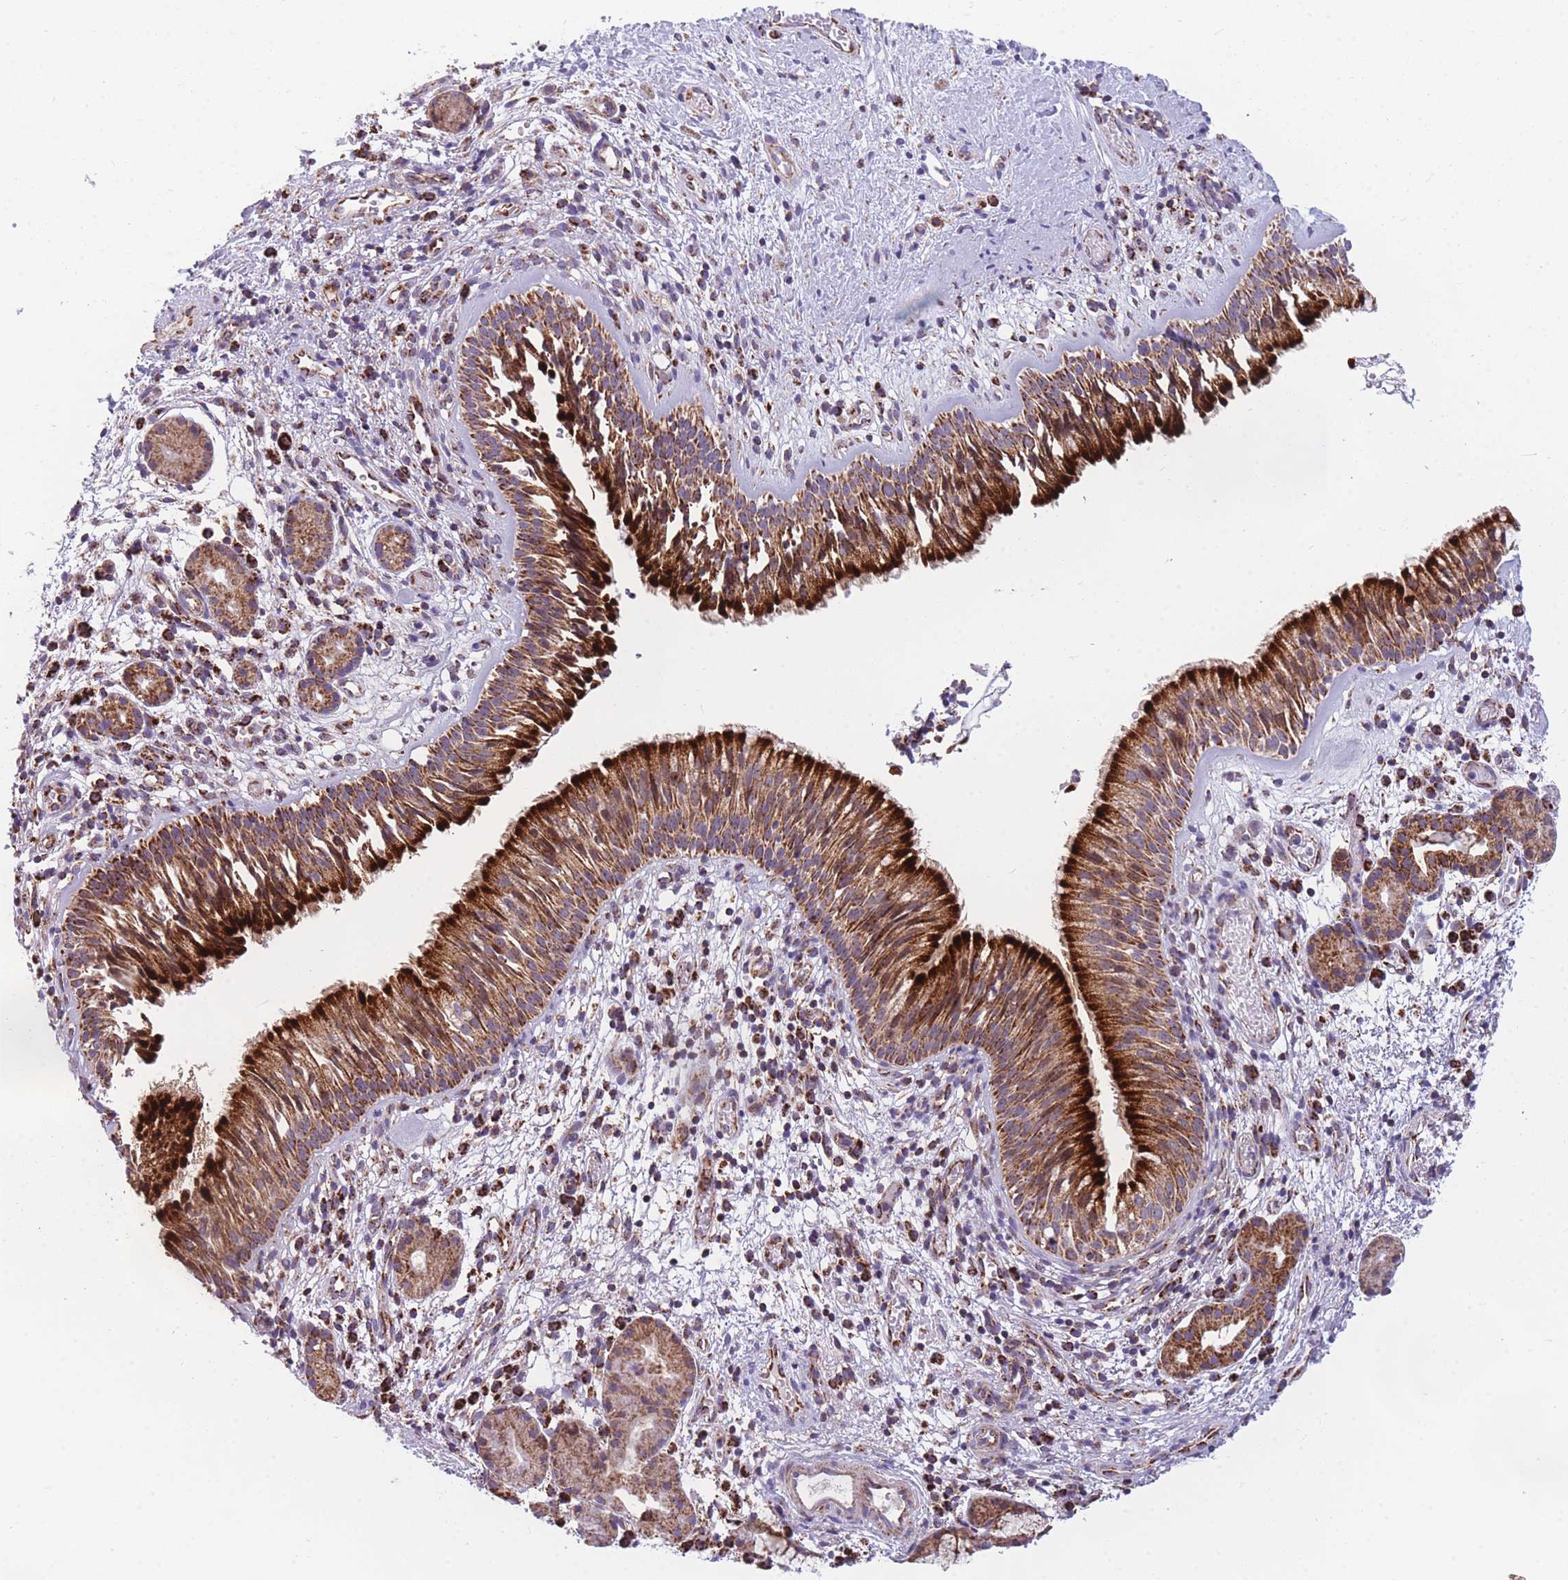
{"staining": {"intensity": "strong", "quantity": ">75%", "location": "cytoplasmic/membranous"}, "tissue": "nasopharynx", "cell_type": "Respiratory epithelial cells", "image_type": "normal", "snomed": [{"axis": "morphology", "description": "Normal tissue, NOS"}, {"axis": "topography", "description": "Nasopharynx"}], "caption": "An IHC photomicrograph of normal tissue is shown. Protein staining in brown highlights strong cytoplasmic/membranous positivity in nasopharynx within respiratory epithelial cells.", "gene": "DDX49", "patient": {"sex": "male", "age": 65}}